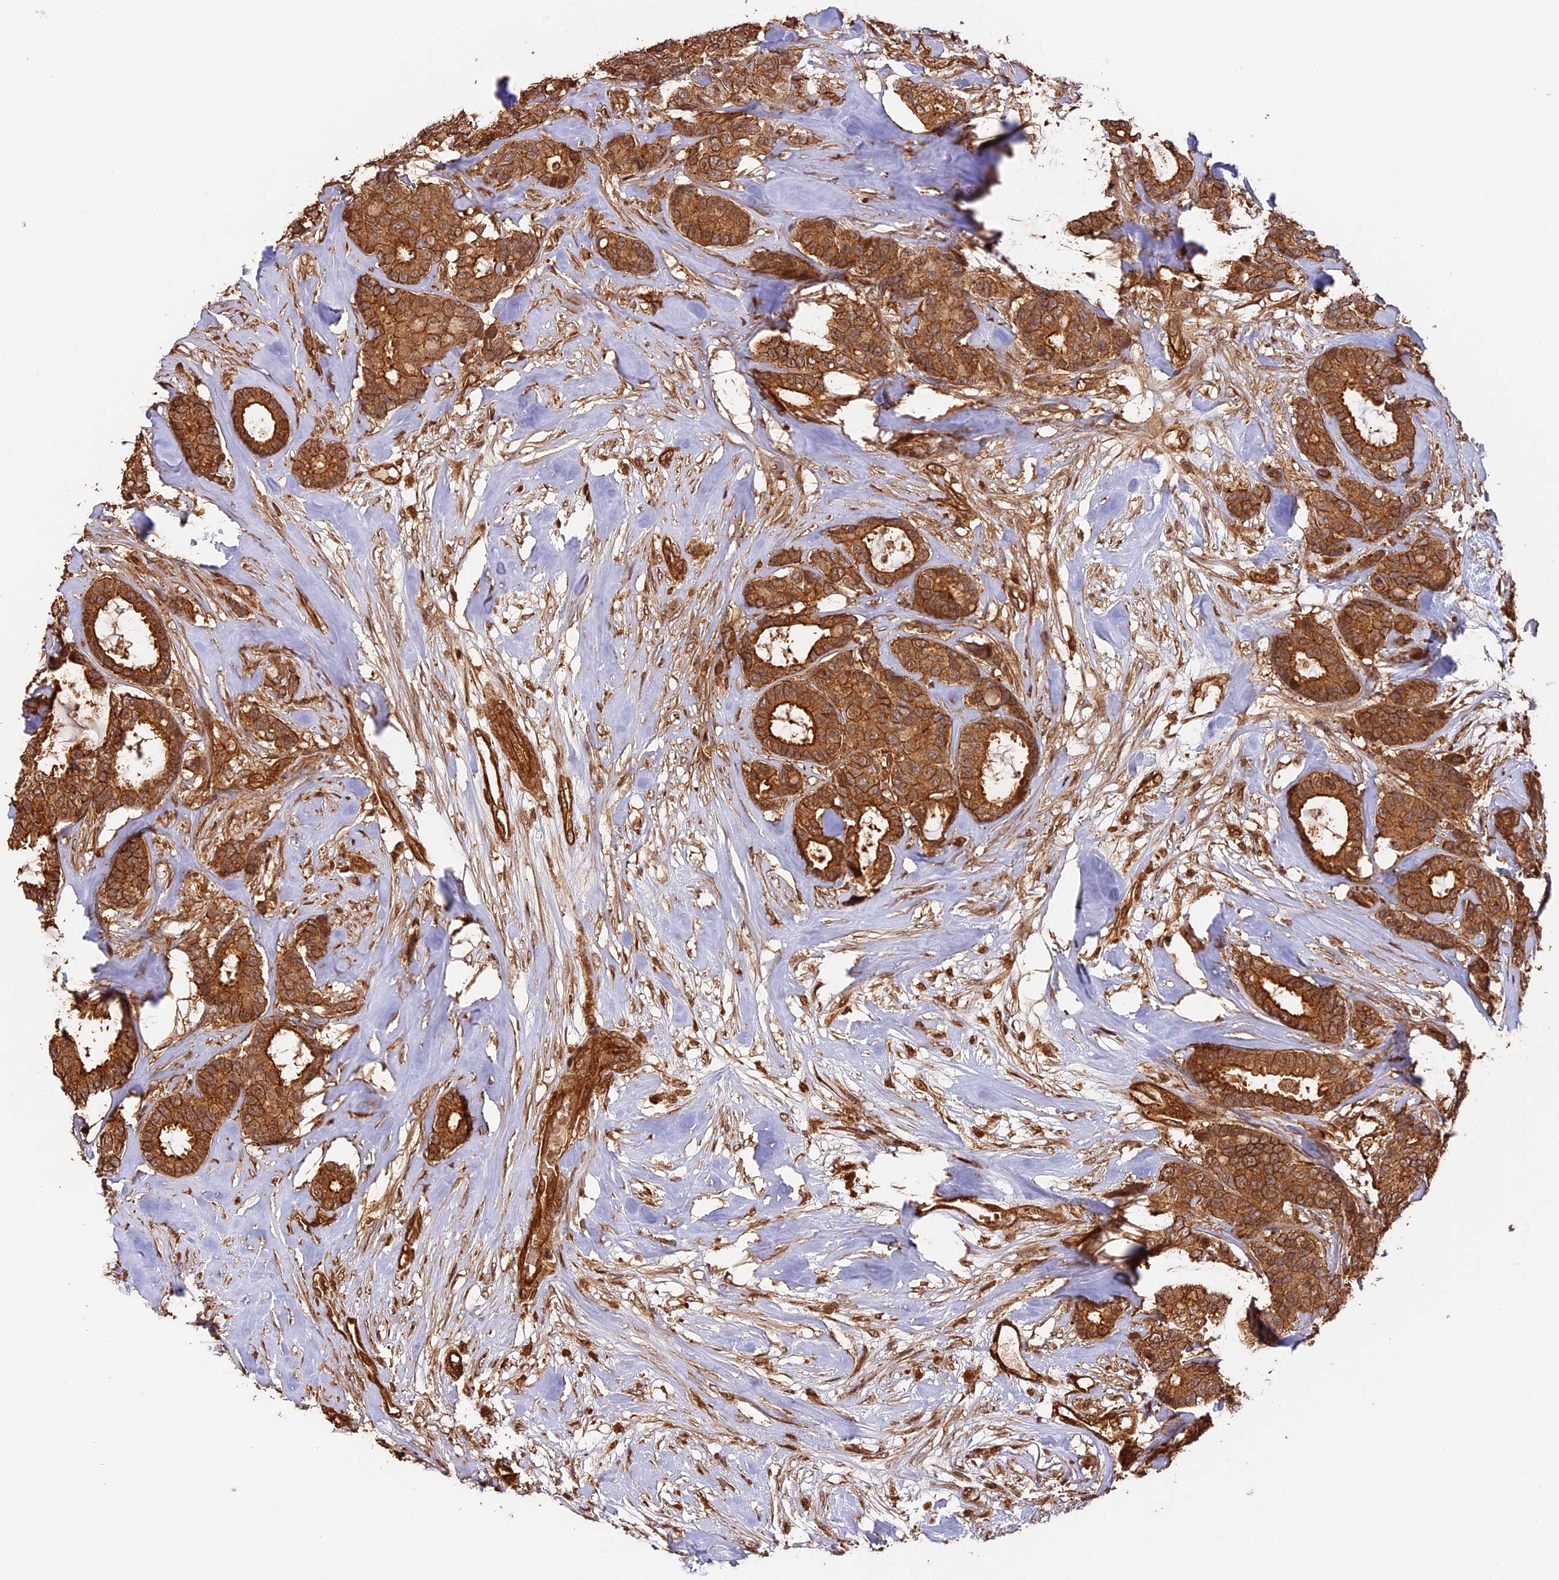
{"staining": {"intensity": "moderate", "quantity": ">75%", "location": "cytoplasmic/membranous"}, "tissue": "breast cancer", "cell_type": "Tumor cells", "image_type": "cancer", "snomed": [{"axis": "morphology", "description": "Duct carcinoma"}, {"axis": "topography", "description": "Breast"}], "caption": "Approximately >75% of tumor cells in breast cancer (infiltrating ductal carcinoma) exhibit moderate cytoplasmic/membranous protein expression as visualized by brown immunohistochemical staining.", "gene": "PPP1R37", "patient": {"sex": "female", "age": 87}}